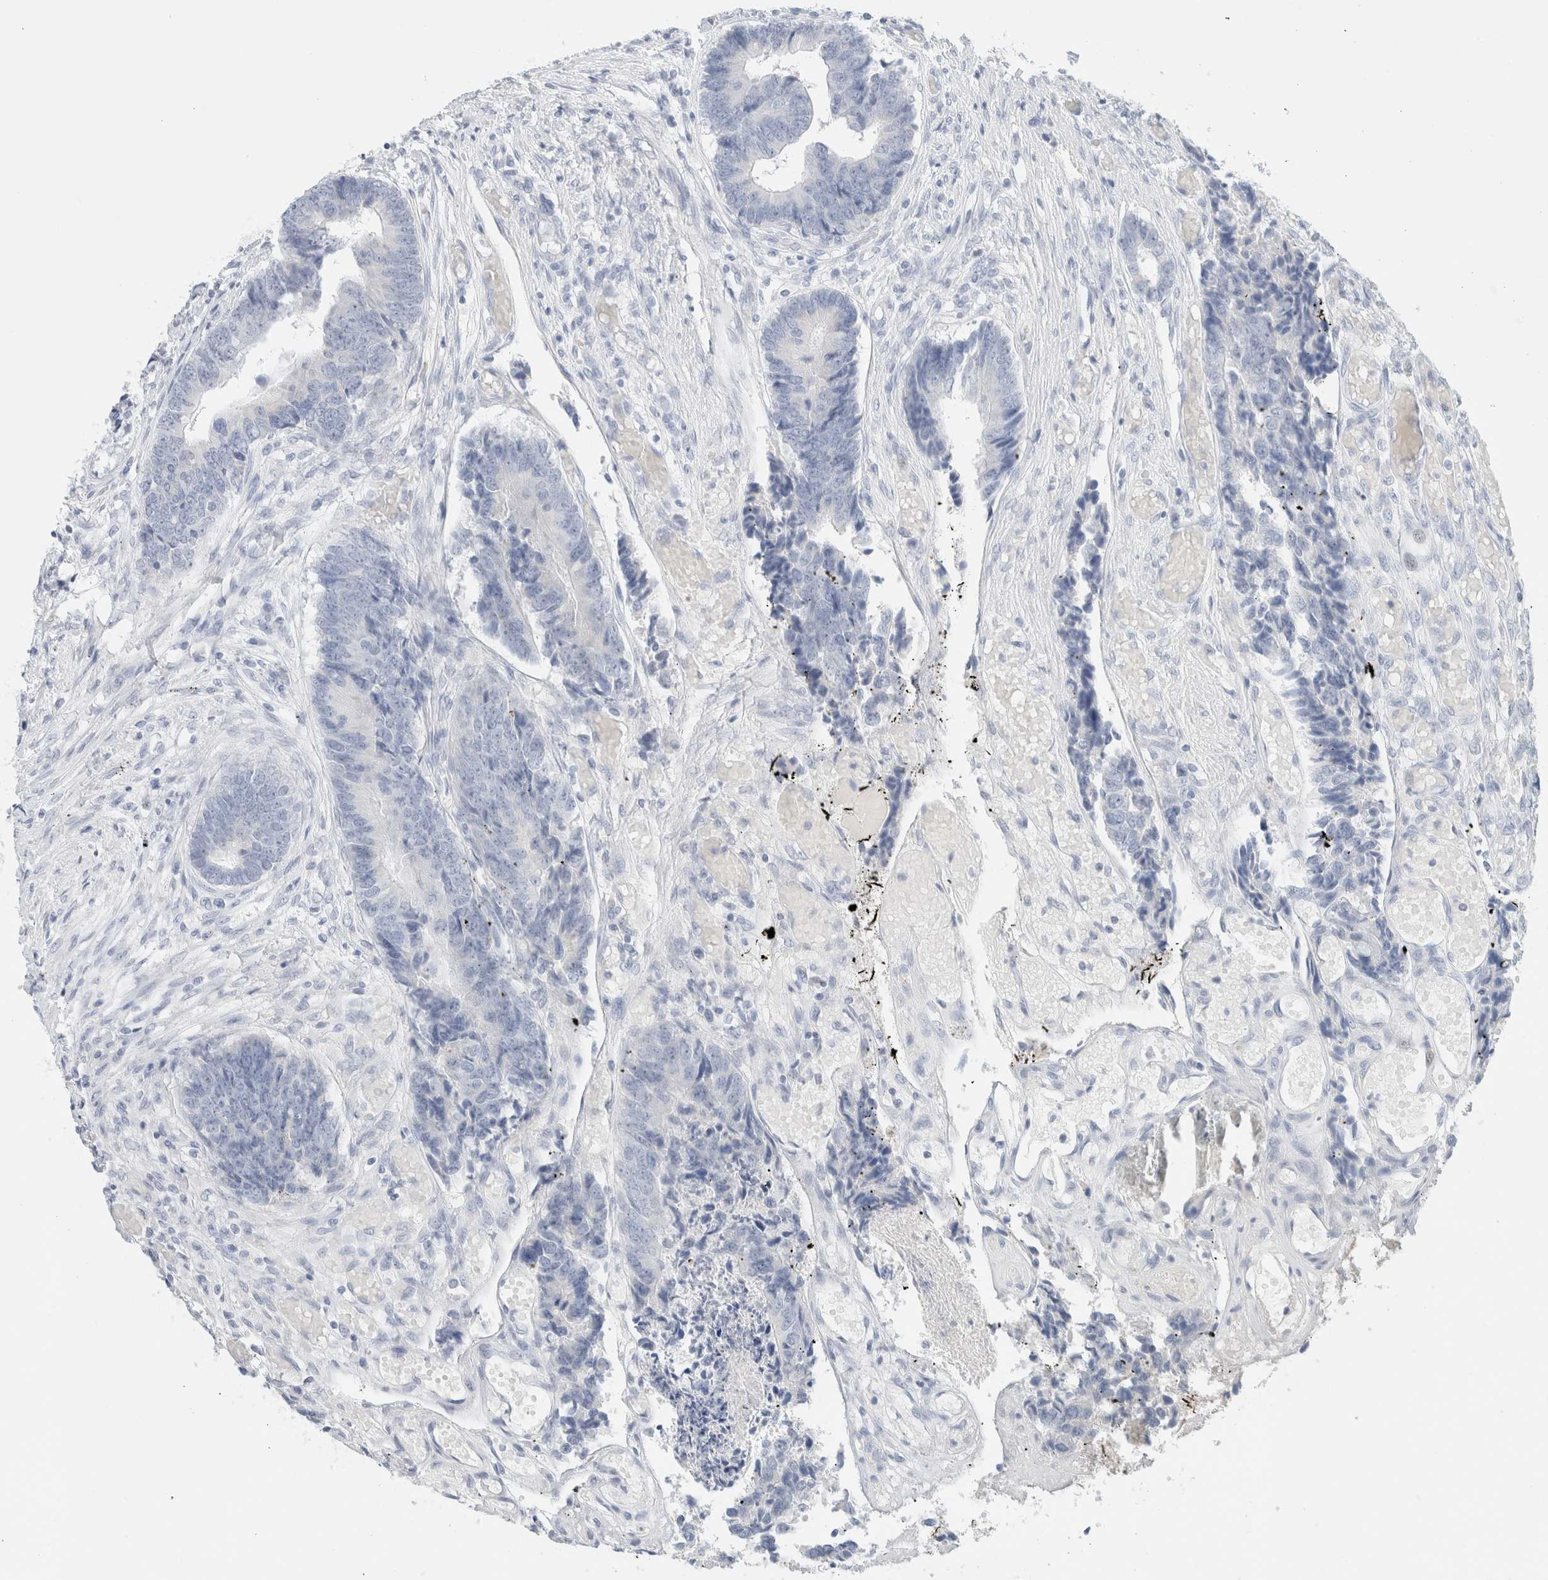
{"staining": {"intensity": "negative", "quantity": "none", "location": "none"}, "tissue": "colorectal cancer", "cell_type": "Tumor cells", "image_type": "cancer", "snomed": [{"axis": "morphology", "description": "Adenocarcinoma, NOS"}, {"axis": "topography", "description": "Rectum"}], "caption": "This photomicrograph is of colorectal adenocarcinoma stained with IHC to label a protein in brown with the nuclei are counter-stained blue. There is no expression in tumor cells. (DAB (3,3'-diaminobenzidine) immunohistochemistry (IHC) visualized using brightfield microscopy, high magnification).", "gene": "HEXD", "patient": {"sex": "male", "age": 84}}